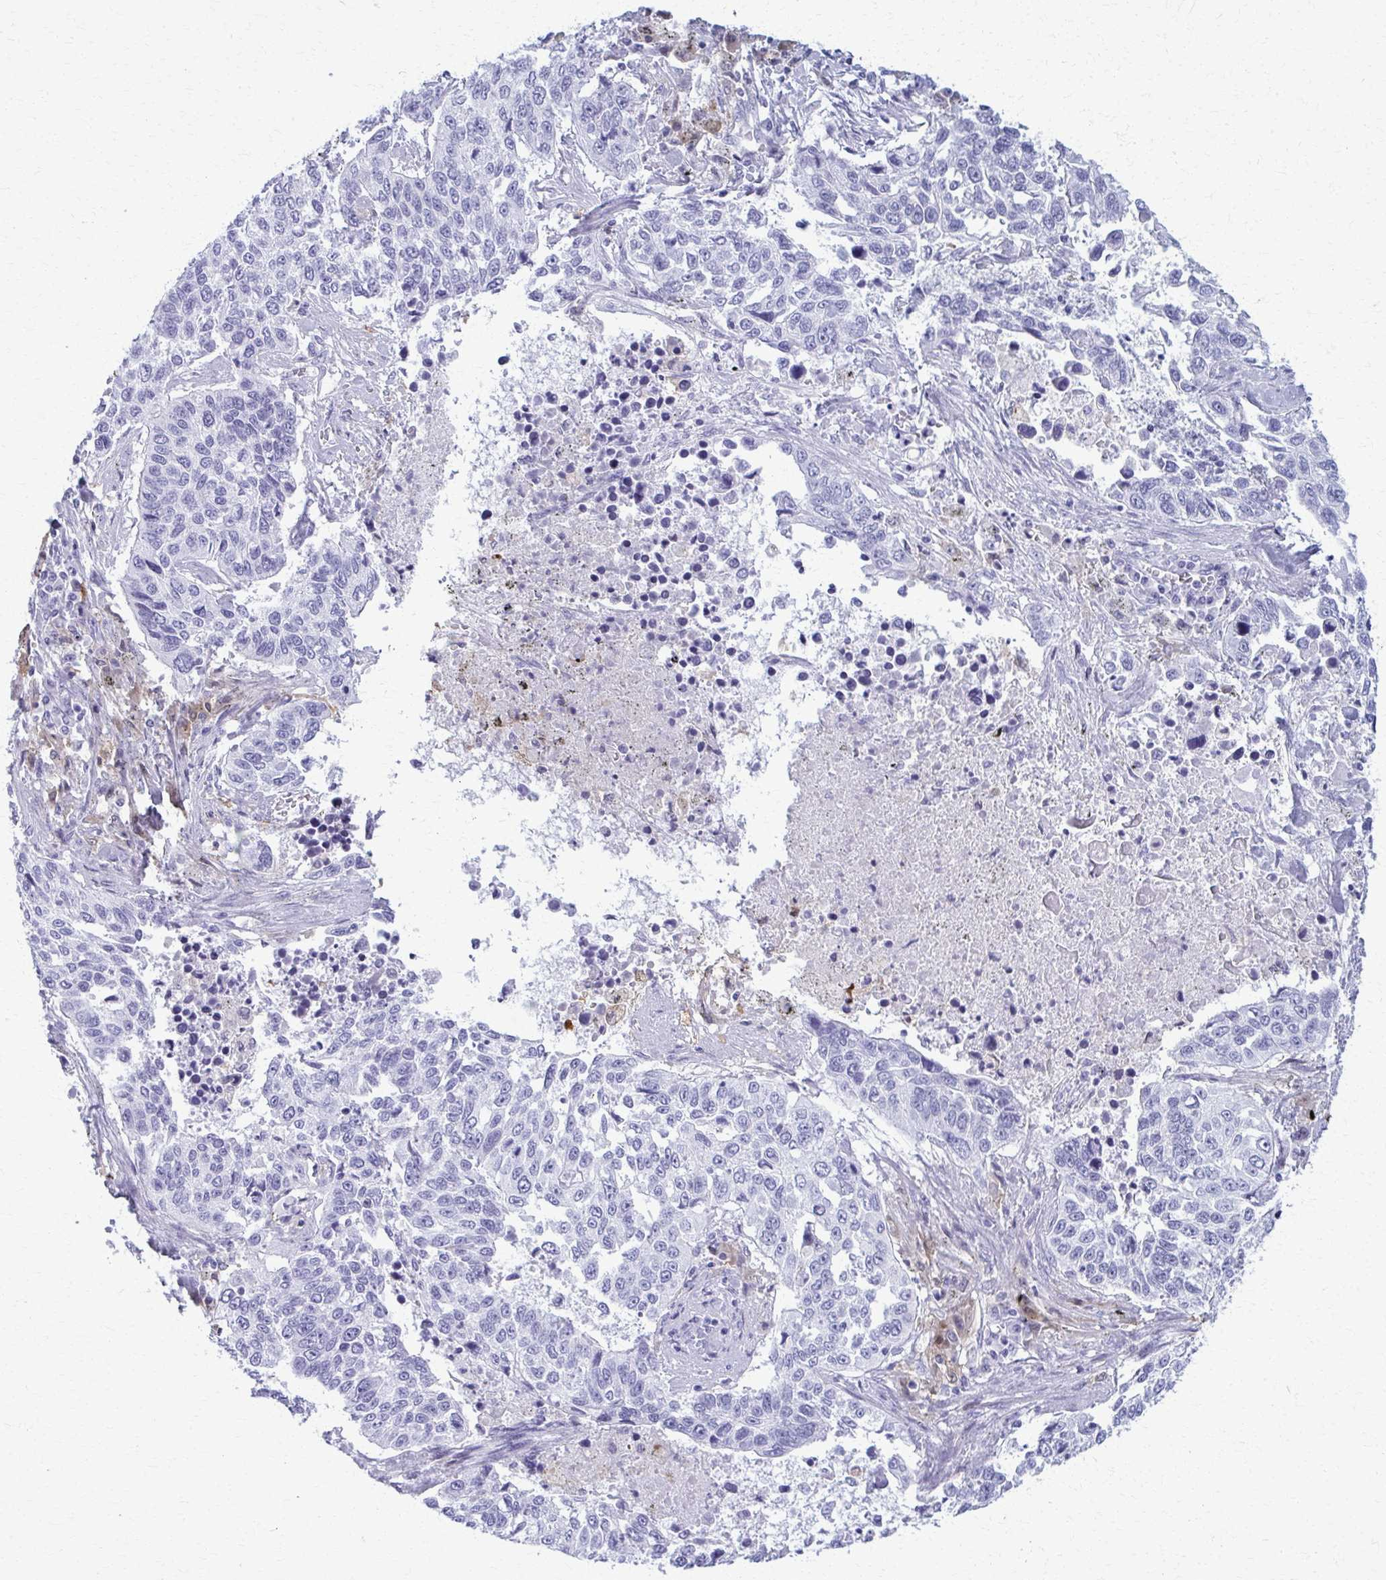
{"staining": {"intensity": "negative", "quantity": "none", "location": "none"}, "tissue": "lung cancer", "cell_type": "Tumor cells", "image_type": "cancer", "snomed": [{"axis": "morphology", "description": "Squamous cell carcinoma, NOS"}, {"axis": "topography", "description": "Lung"}], "caption": "The photomicrograph demonstrates no significant positivity in tumor cells of lung cancer (squamous cell carcinoma).", "gene": "ACSM2B", "patient": {"sex": "male", "age": 62}}